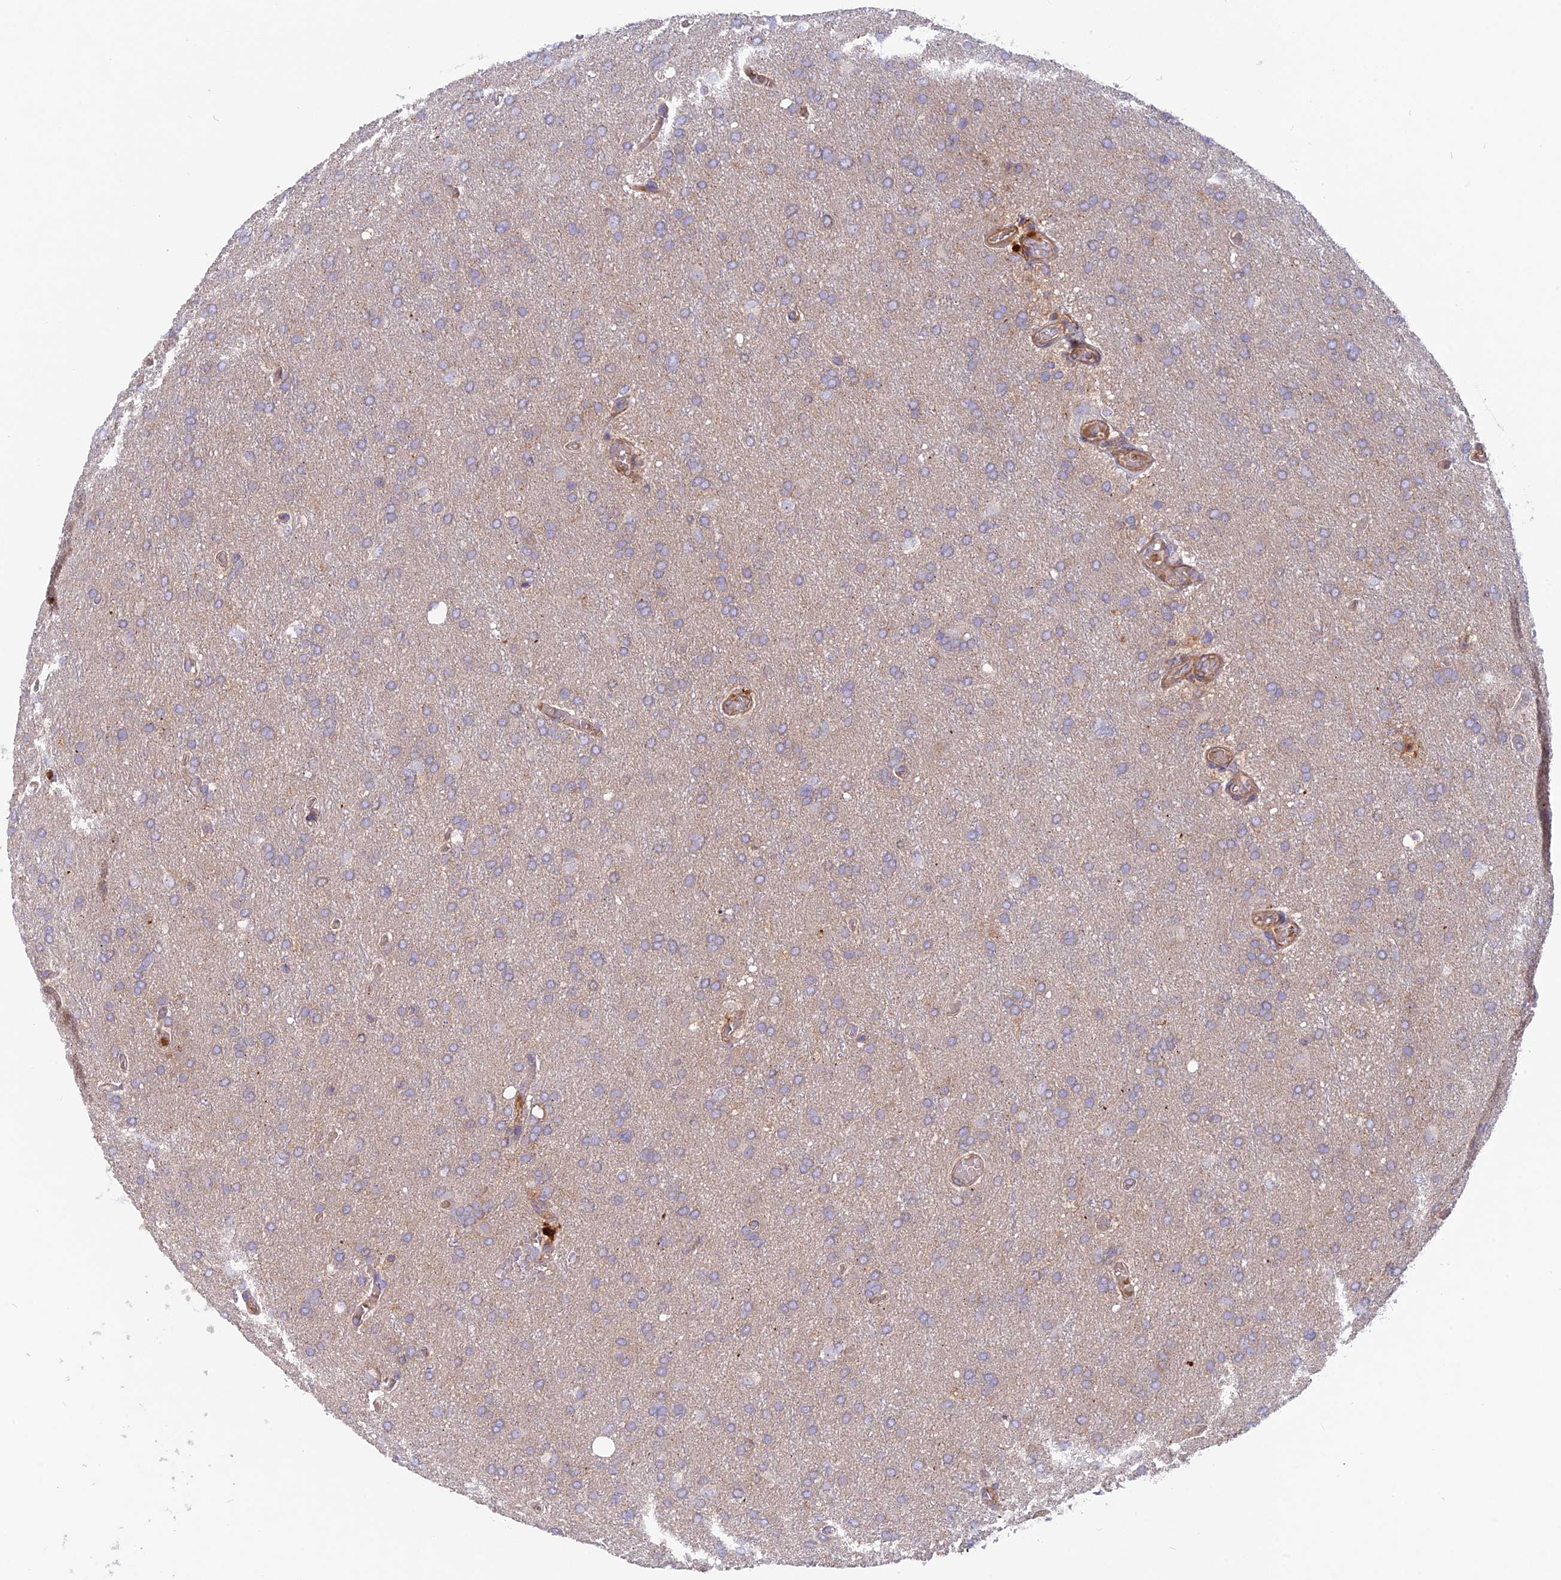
{"staining": {"intensity": "negative", "quantity": "none", "location": "none"}, "tissue": "glioma", "cell_type": "Tumor cells", "image_type": "cancer", "snomed": [{"axis": "morphology", "description": "Glioma, malignant, High grade"}, {"axis": "topography", "description": "Cerebral cortex"}], "caption": "High power microscopy histopathology image of an immunohistochemistry (IHC) image of glioma, revealing no significant expression in tumor cells. (DAB immunohistochemistry visualized using brightfield microscopy, high magnification).", "gene": "CPNE7", "patient": {"sex": "female", "age": 36}}